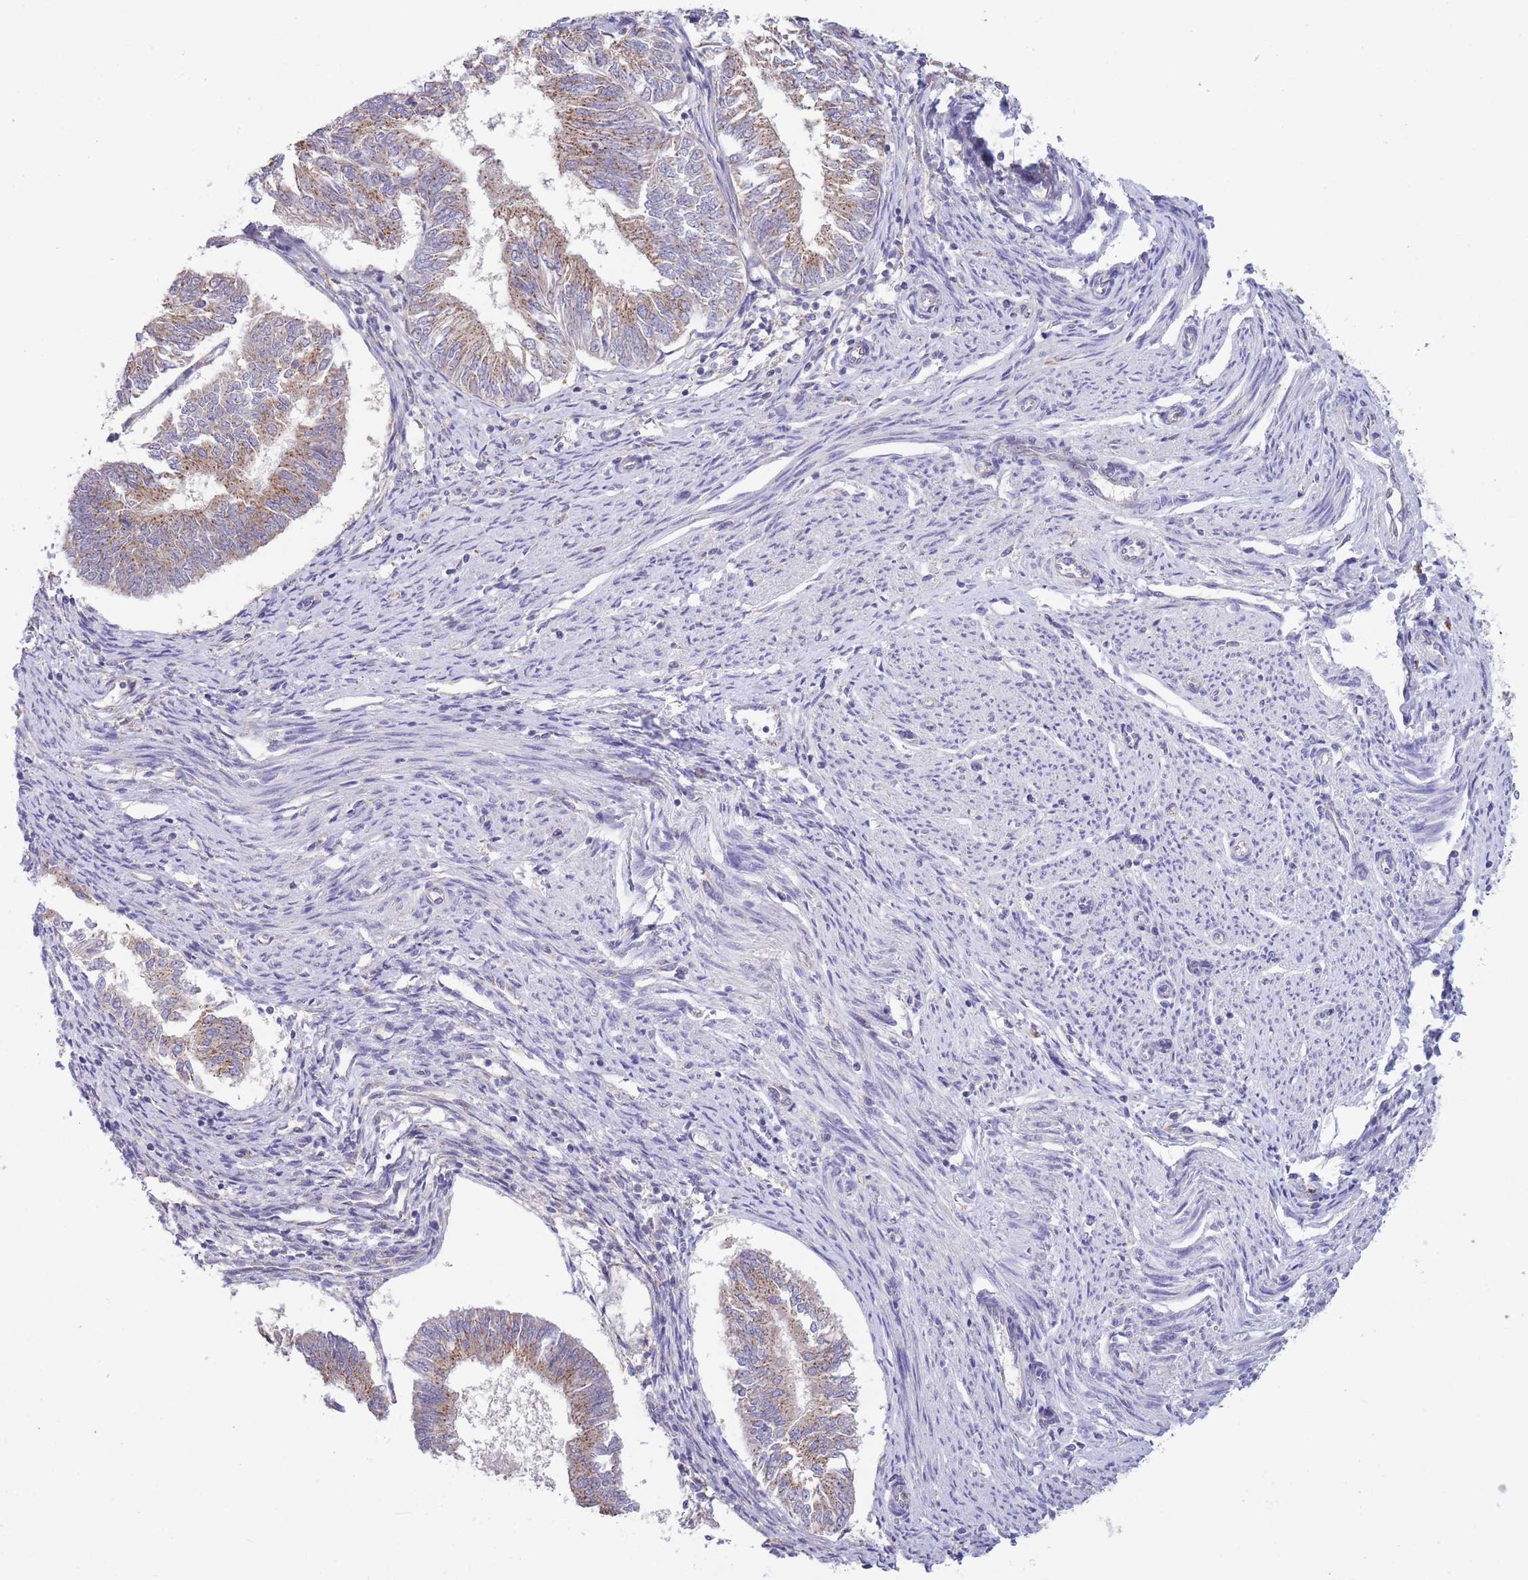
{"staining": {"intensity": "moderate", "quantity": ">75%", "location": "cytoplasmic/membranous"}, "tissue": "endometrial cancer", "cell_type": "Tumor cells", "image_type": "cancer", "snomed": [{"axis": "morphology", "description": "Adenocarcinoma, NOS"}, {"axis": "topography", "description": "Endometrium"}], "caption": "DAB immunohistochemical staining of endometrial adenocarcinoma demonstrates moderate cytoplasmic/membranous protein positivity in about >75% of tumor cells.", "gene": "COPG2", "patient": {"sex": "female", "age": 58}}